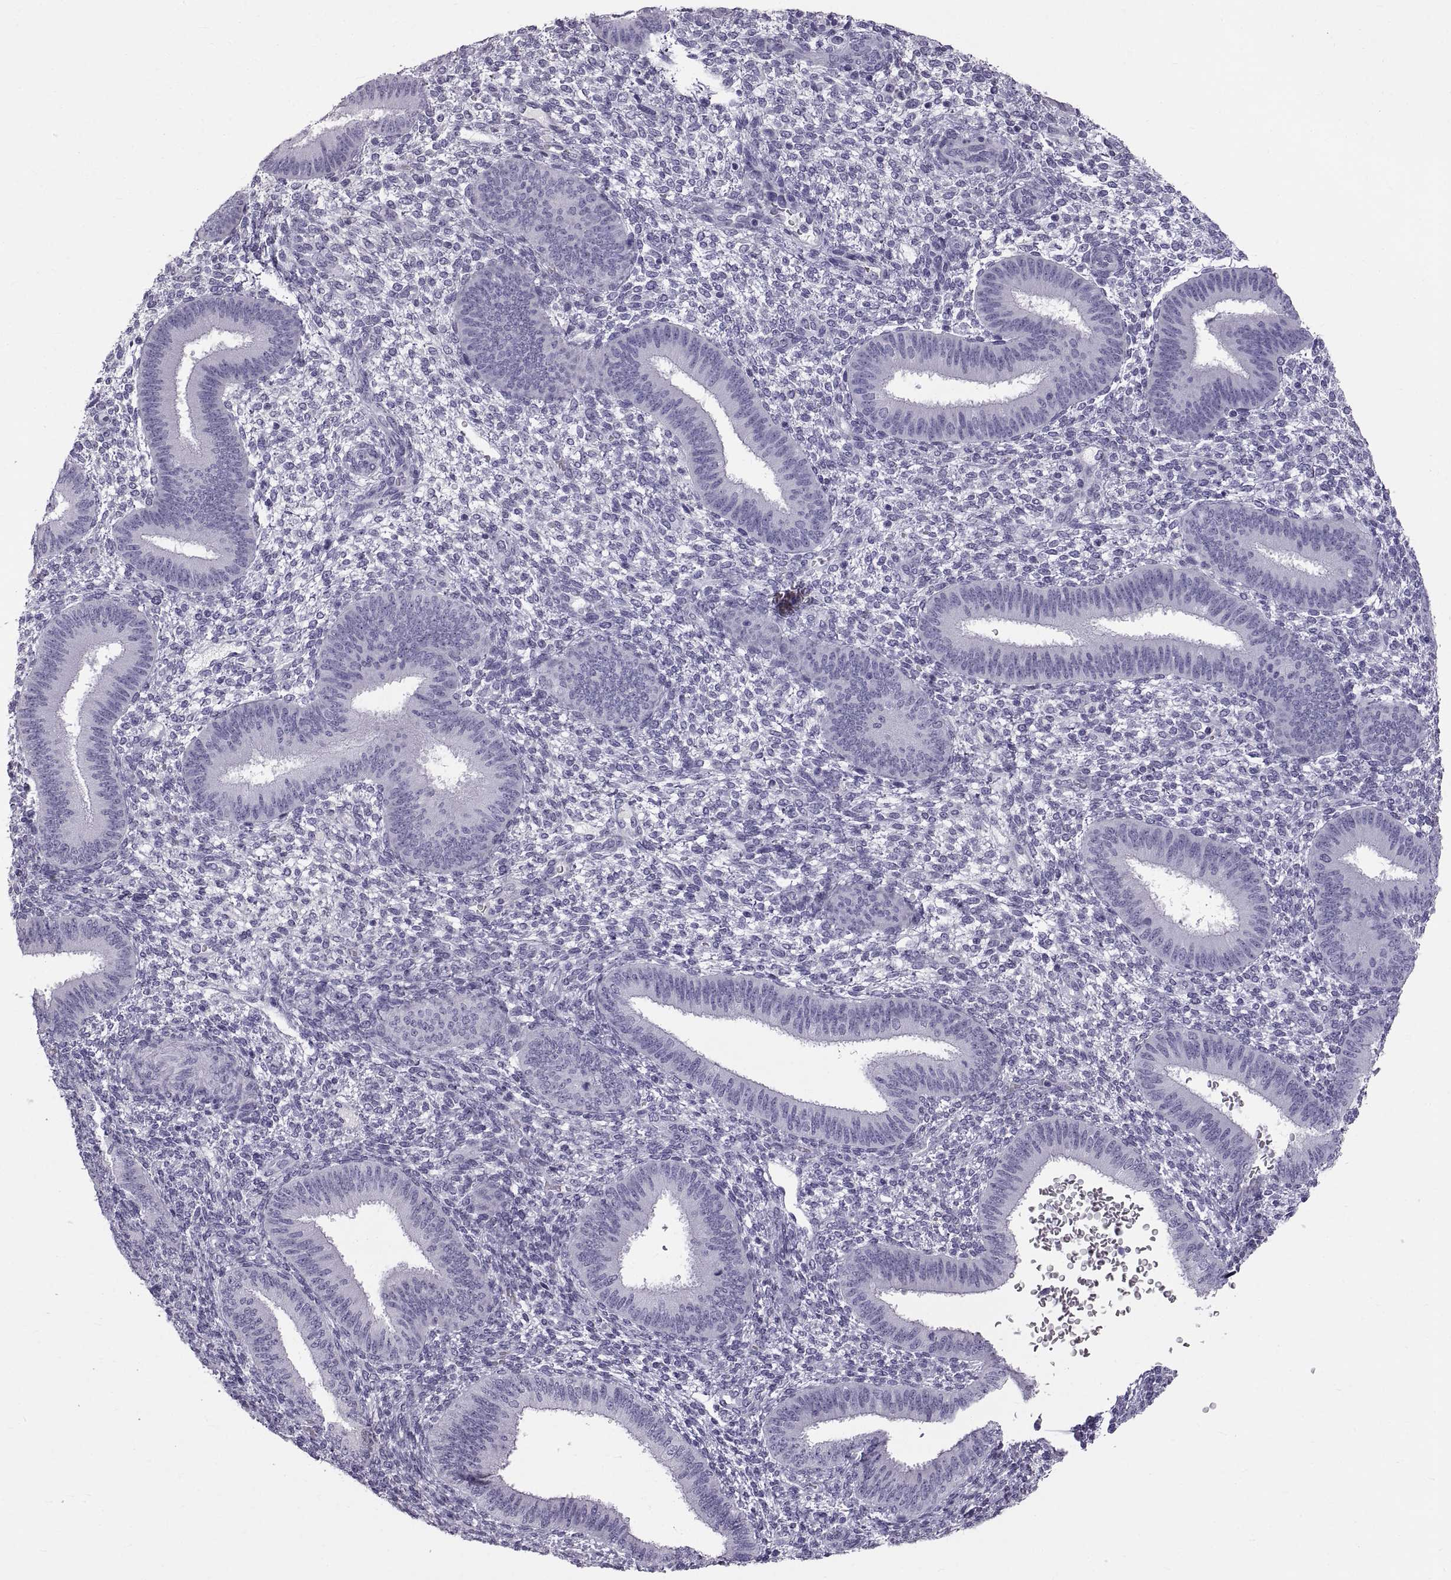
{"staining": {"intensity": "negative", "quantity": "none", "location": "none"}, "tissue": "endometrium", "cell_type": "Cells in endometrial stroma", "image_type": "normal", "snomed": [{"axis": "morphology", "description": "Normal tissue, NOS"}, {"axis": "topography", "description": "Endometrium"}], "caption": "This is an immunohistochemistry micrograph of normal endometrium. There is no staining in cells in endometrial stroma.", "gene": "WFDC8", "patient": {"sex": "female", "age": 39}}